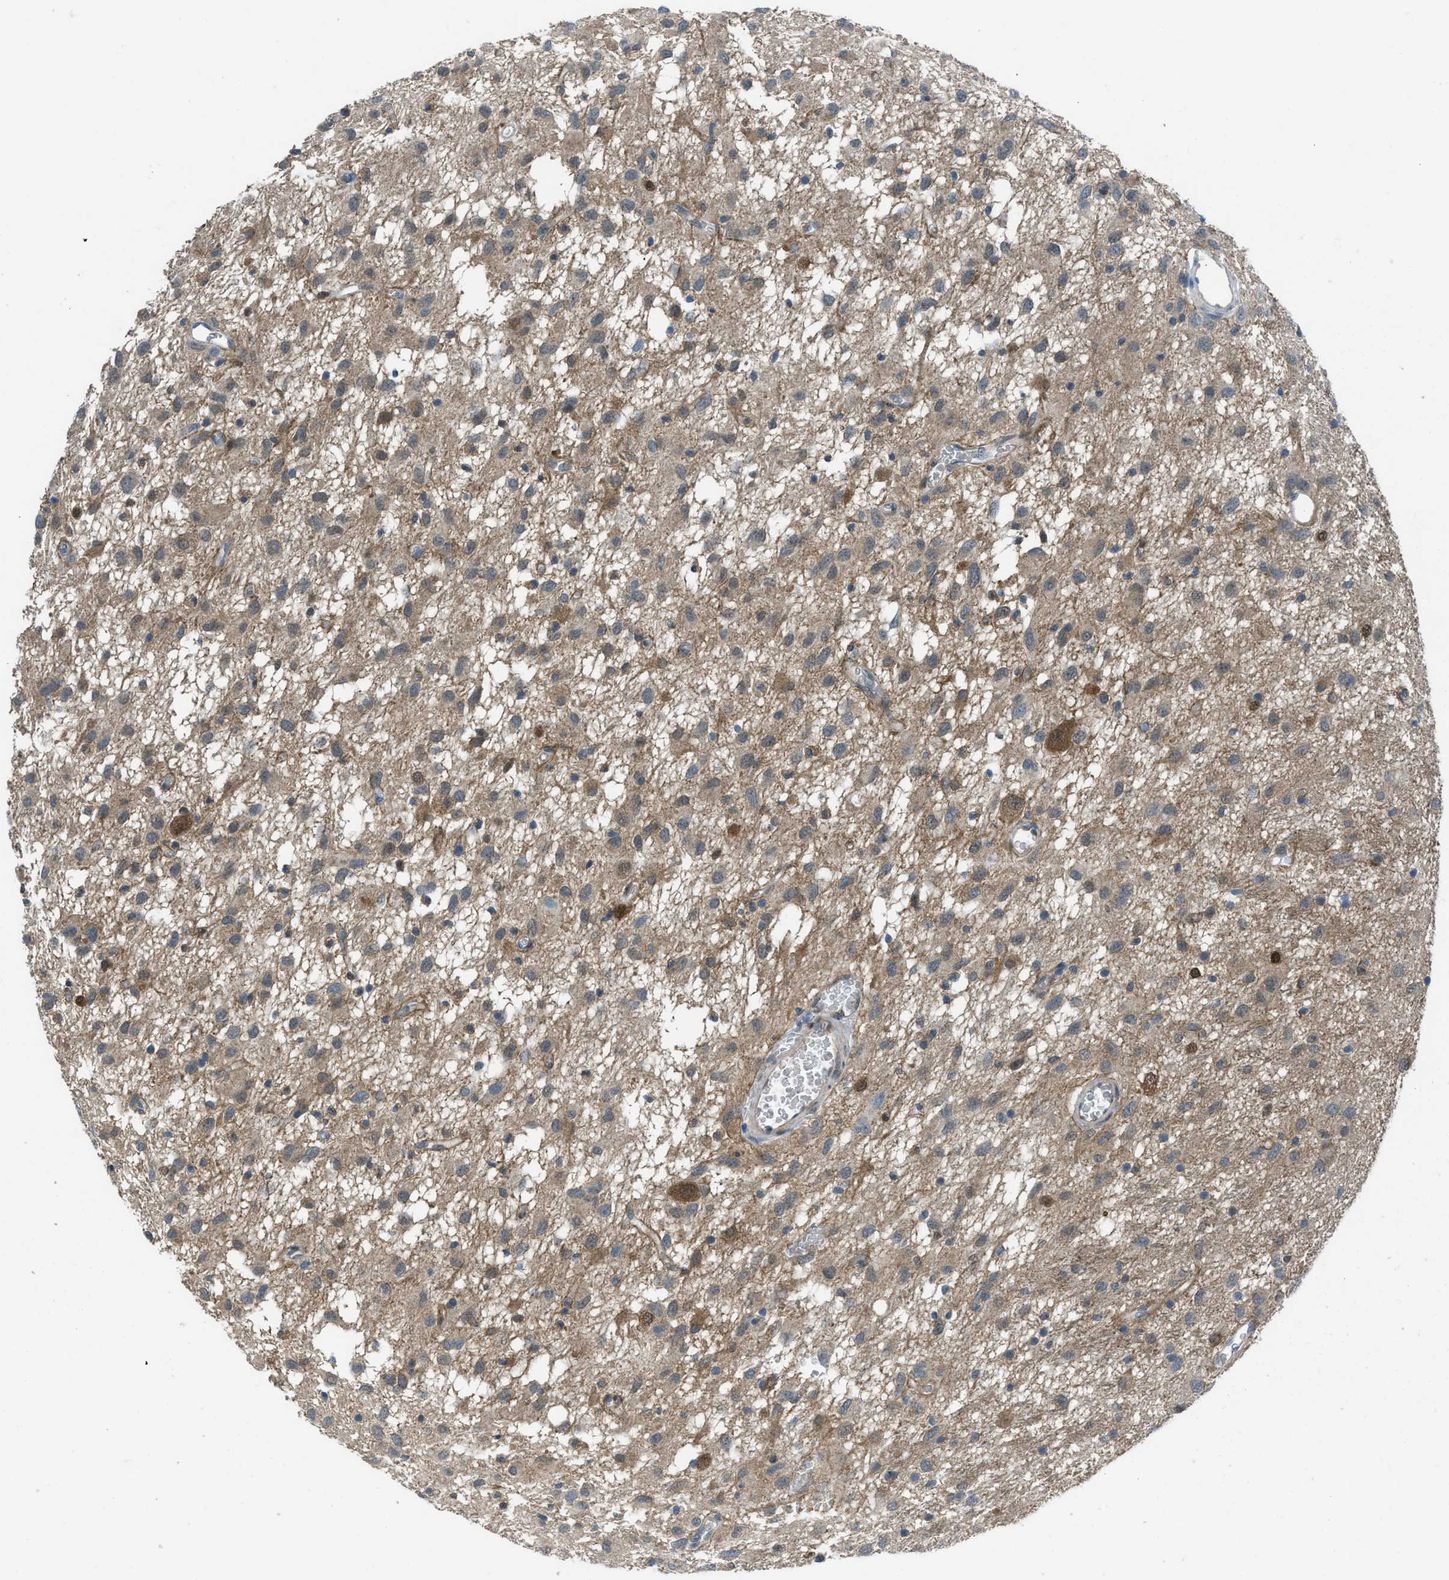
{"staining": {"intensity": "moderate", "quantity": "<25%", "location": "cytoplasmic/membranous,nuclear"}, "tissue": "glioma", "cell_type": "Tumor cells", "image_type": "cancer", "snomed": [{"axis": "morphology", "description": "Glioma, malignant, Low grade"}, {"axis": "topography", "description": "Brain"}], "caption": "Protein staining displays moderate cytoplasmic/membranous and nuclear positivity in about <25% of tumor cells in glioma.", "gene": "PRKN", "patient": {"sex": "male", "age": 77}}